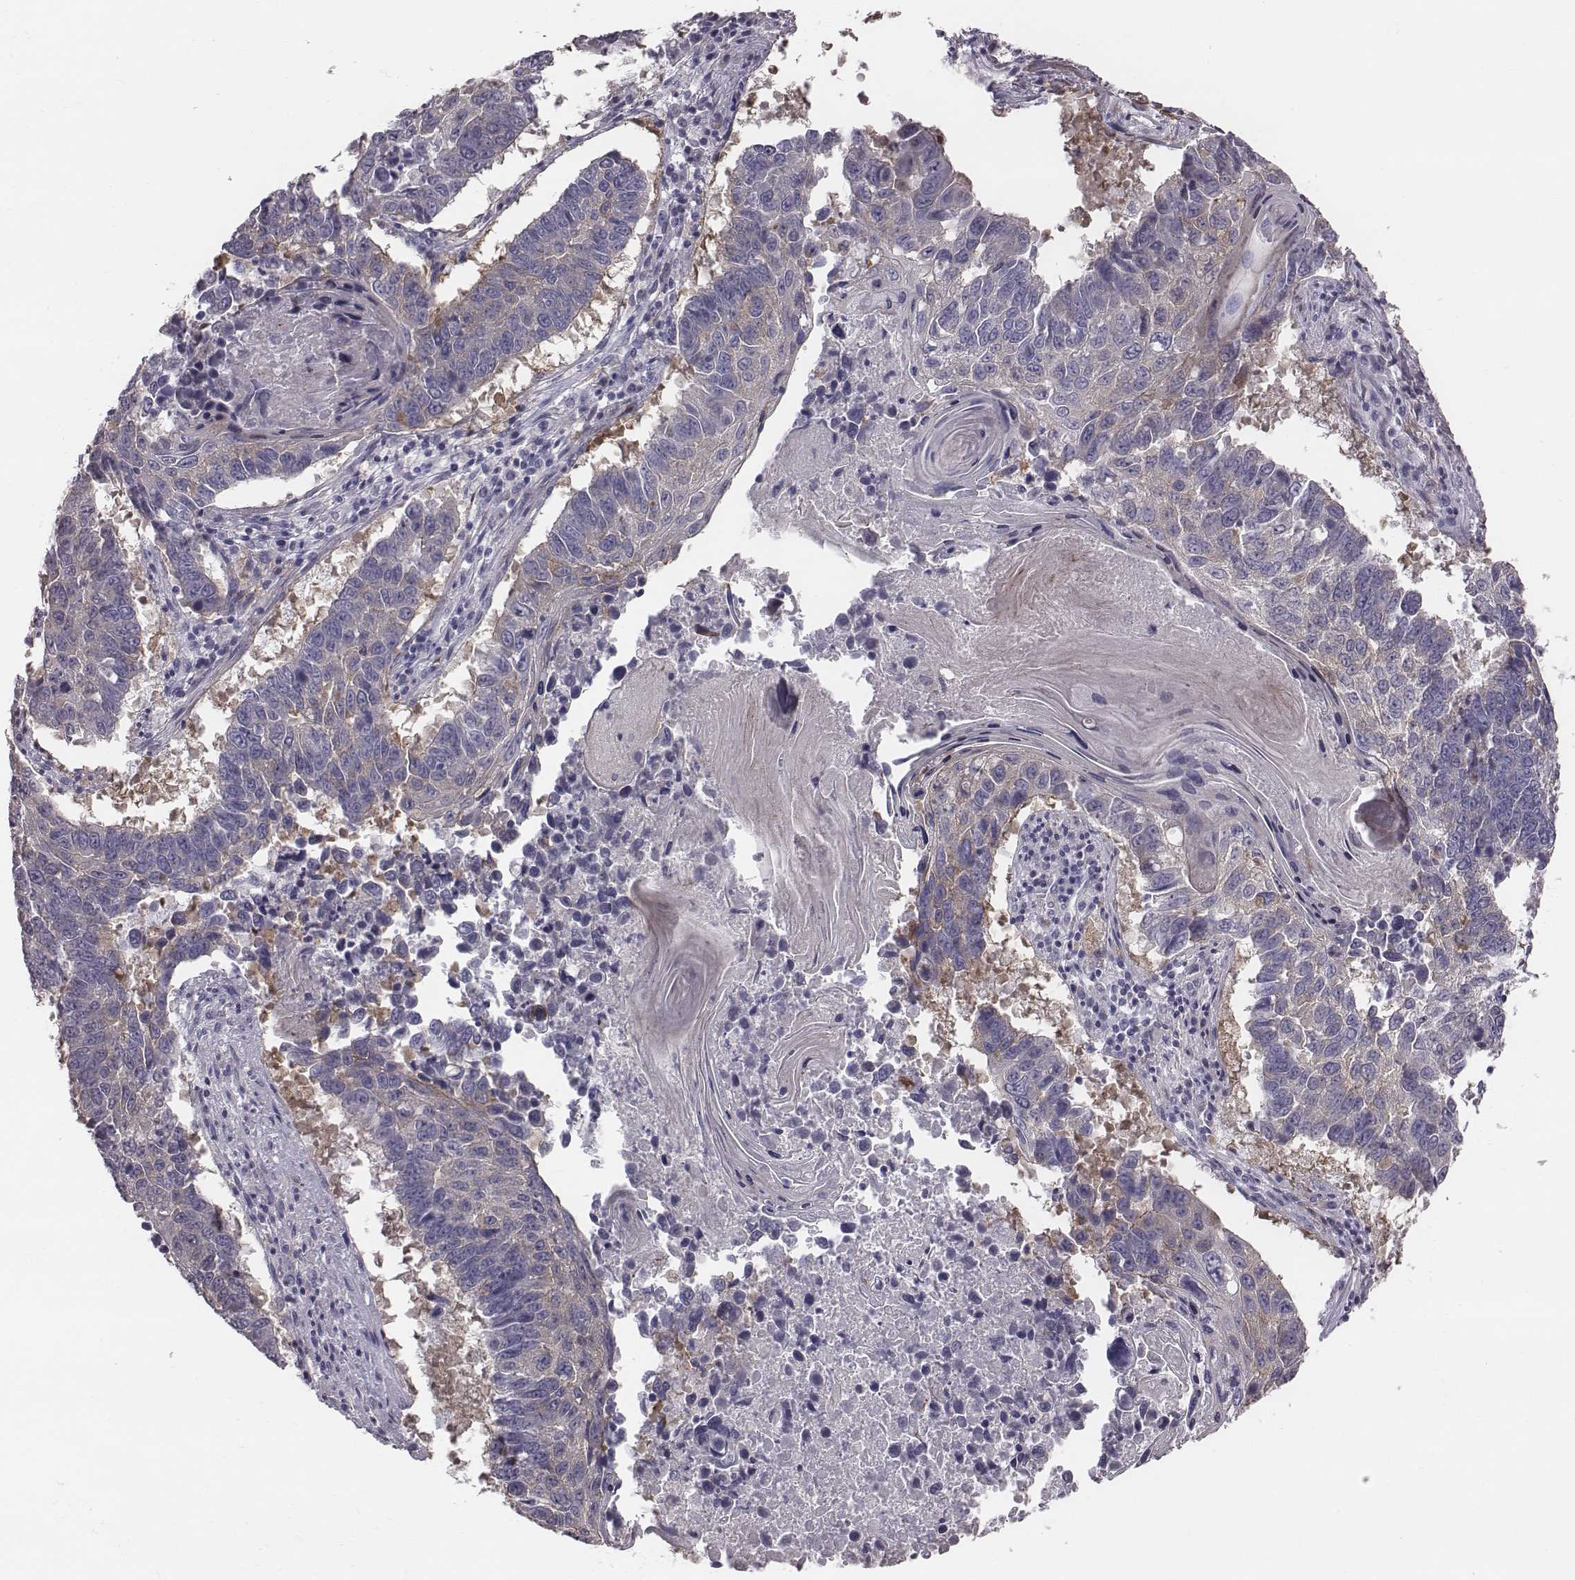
{"staining": {"intensity": "negative", "quantity": "none", "location": "none"}, "tissue": "lung cancer", "cell_type": "Tumor cells", "image_type": "cancer", "snomed": [{"axis": "morphology", "description": "Squamous cell carcinoma, NOS"}, {"axis": "topography", "description": "Lung"}], "caption": "This is an immunohistochemistry (IHC) image of human lung squamous cell carcinoma. There is no staining in tumor cells.", "gene": "PRKCZ", "patient": {"sex": "male", "age": 73}}